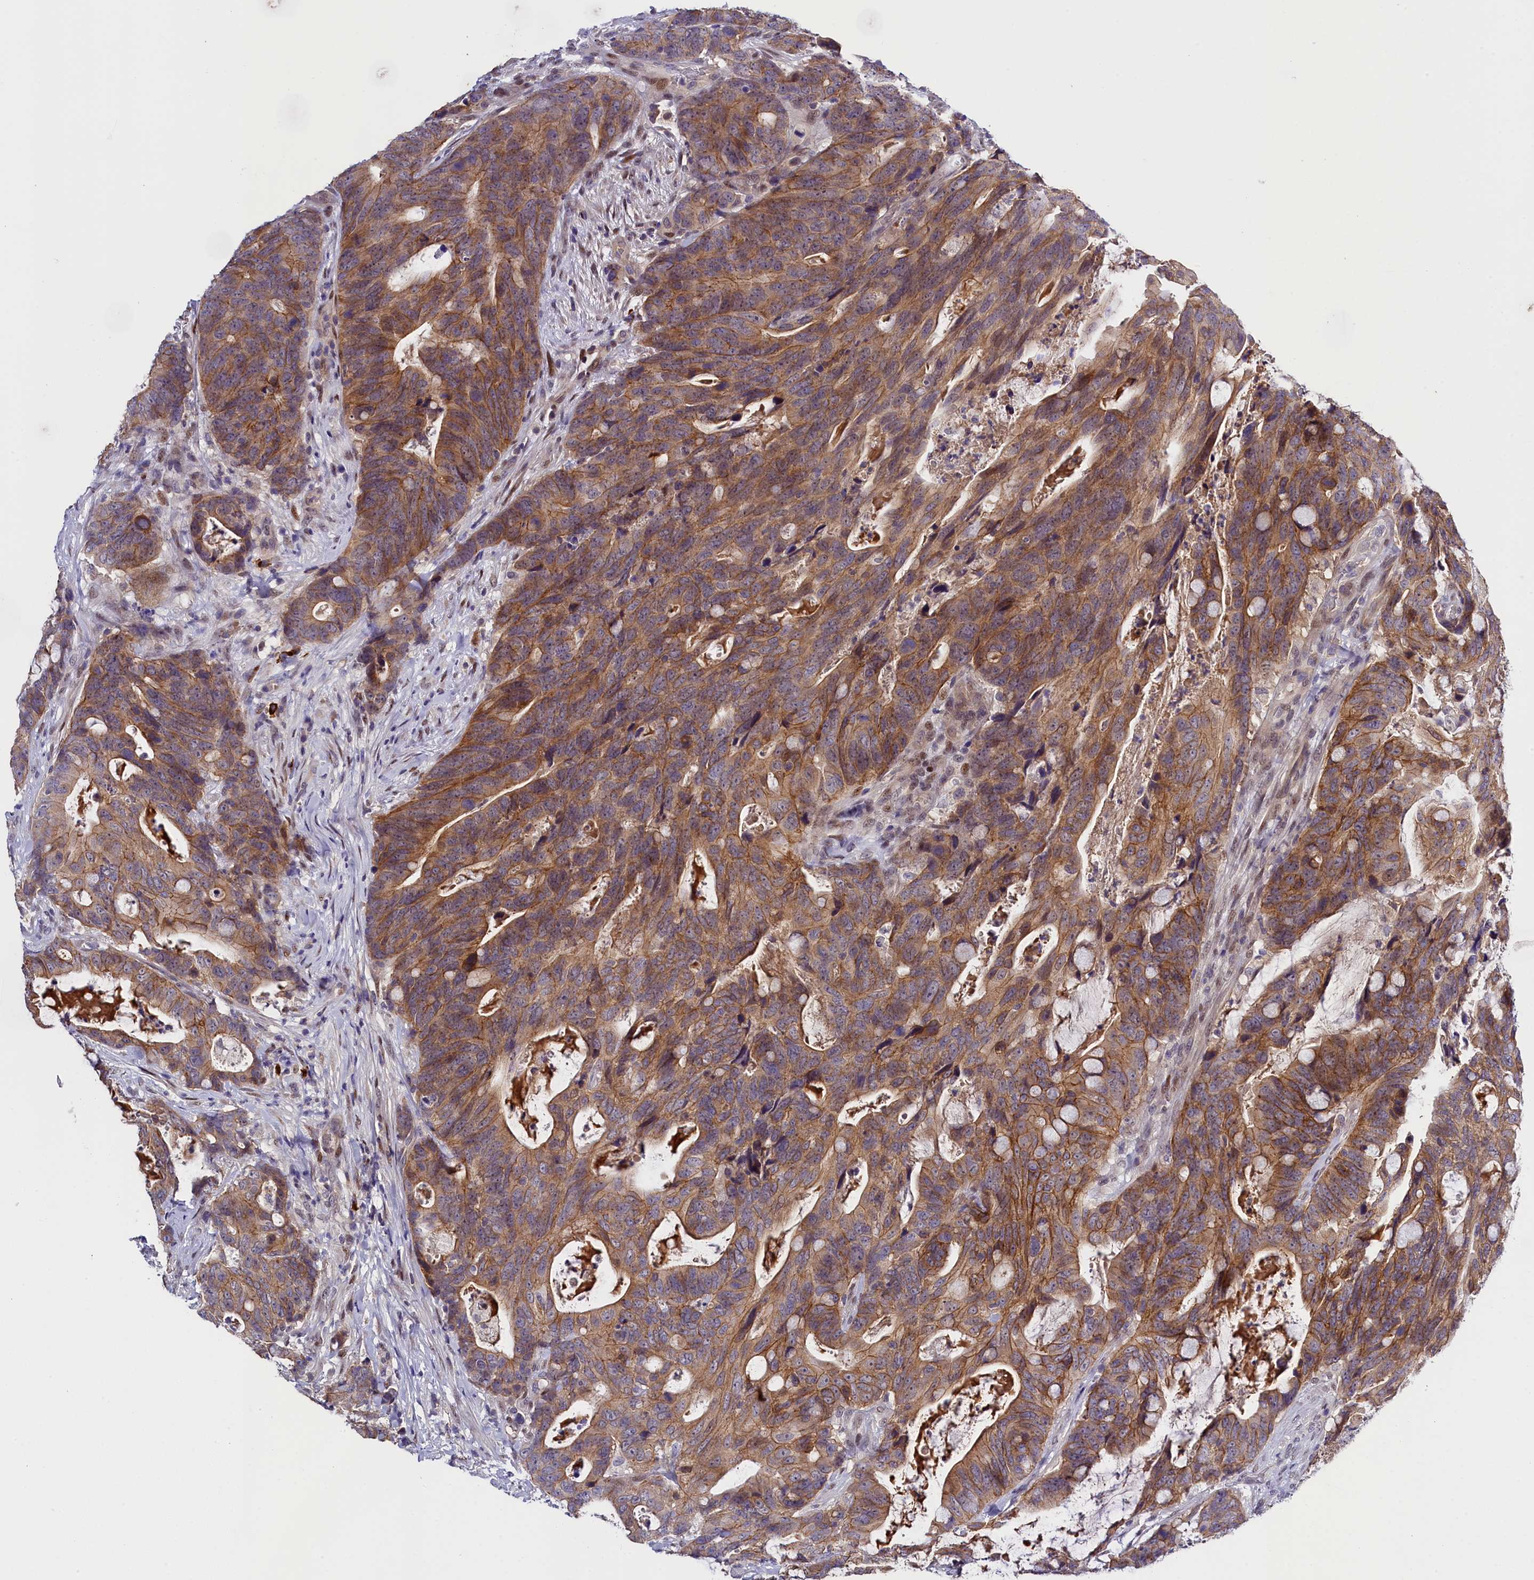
{"staining": {"intensity": "moderate", "quantity": ">75%", "location": "cytoplasmic/membranous"}, "tissue": "colorectal cancer", "cell_type": "Tumor cells", "image_type": "cancer", "snomed": [{"axis": "morphology", "description": "Adenocarcinoma, NOS"}, {"axis": "topography", "description": "Colon"}], "caption": "Immunohistochemical staining of human colorectal cancer (adenocarcinoma) exhibits medium levels of moderate cytoplasmic/membranous protein staining in approximately >75% of tumor cells.", "gene": "ENKD1", "patient": {"sex": "female", "age": 82}}